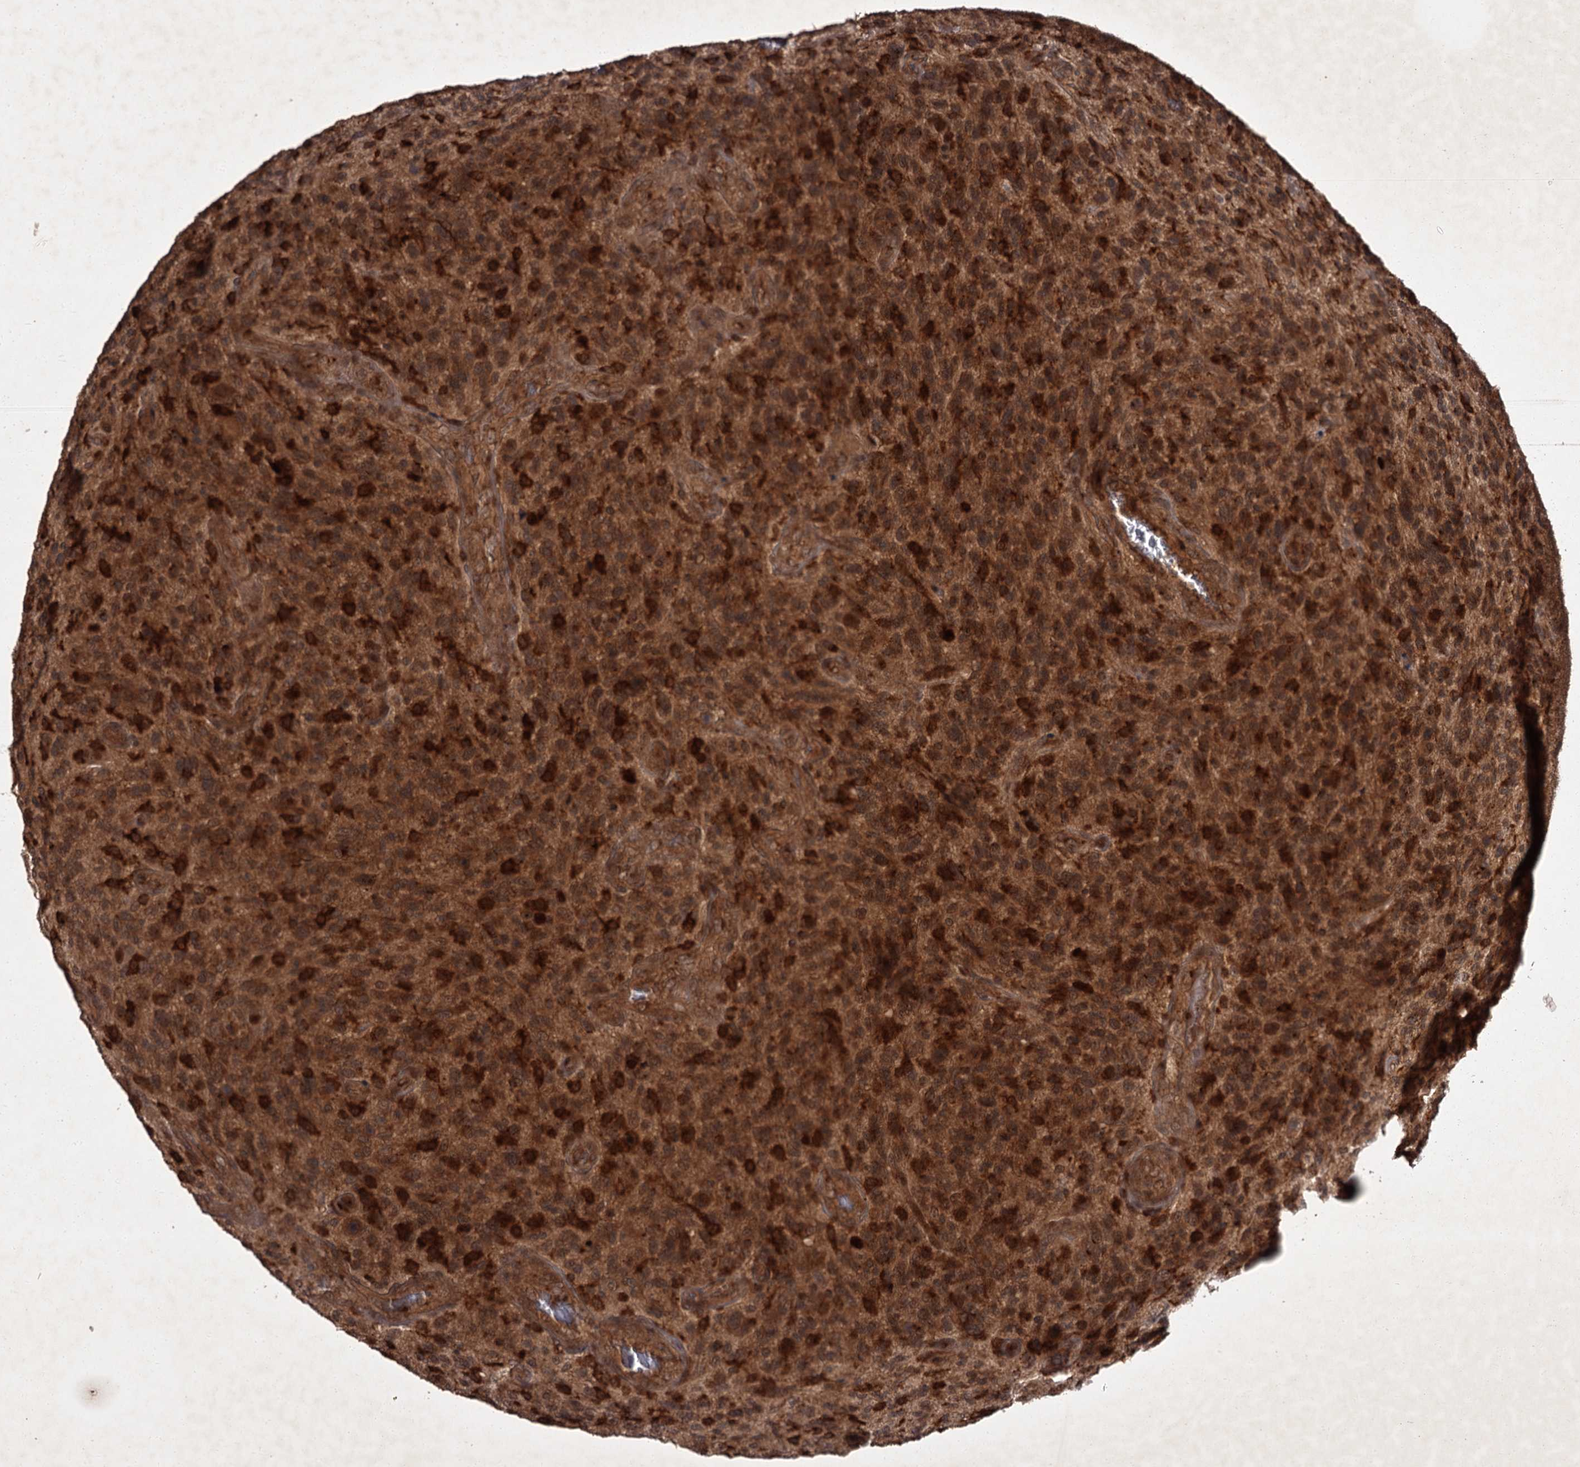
{"staining": {"intensity": "strong", "quantity": ">75%", "location": "cytoplasmic/membranous"}, "tissue": "glioma", "cell_type": "Tumor cells", "image_type": "cancer", "snomed": [{"axis": "morphology", "description": "Glioma, malignant, High grade"}, {"axis": "topography", "description": "Brain"}], "caption": "There is high levels of strong cytoplasmic/membranous staining in tumor cells of glioma, as demonstrated by immunohistochemical staining (brown color).", "gene": "TBC1D23", "patient": {"sex": "male", "age": 47}}